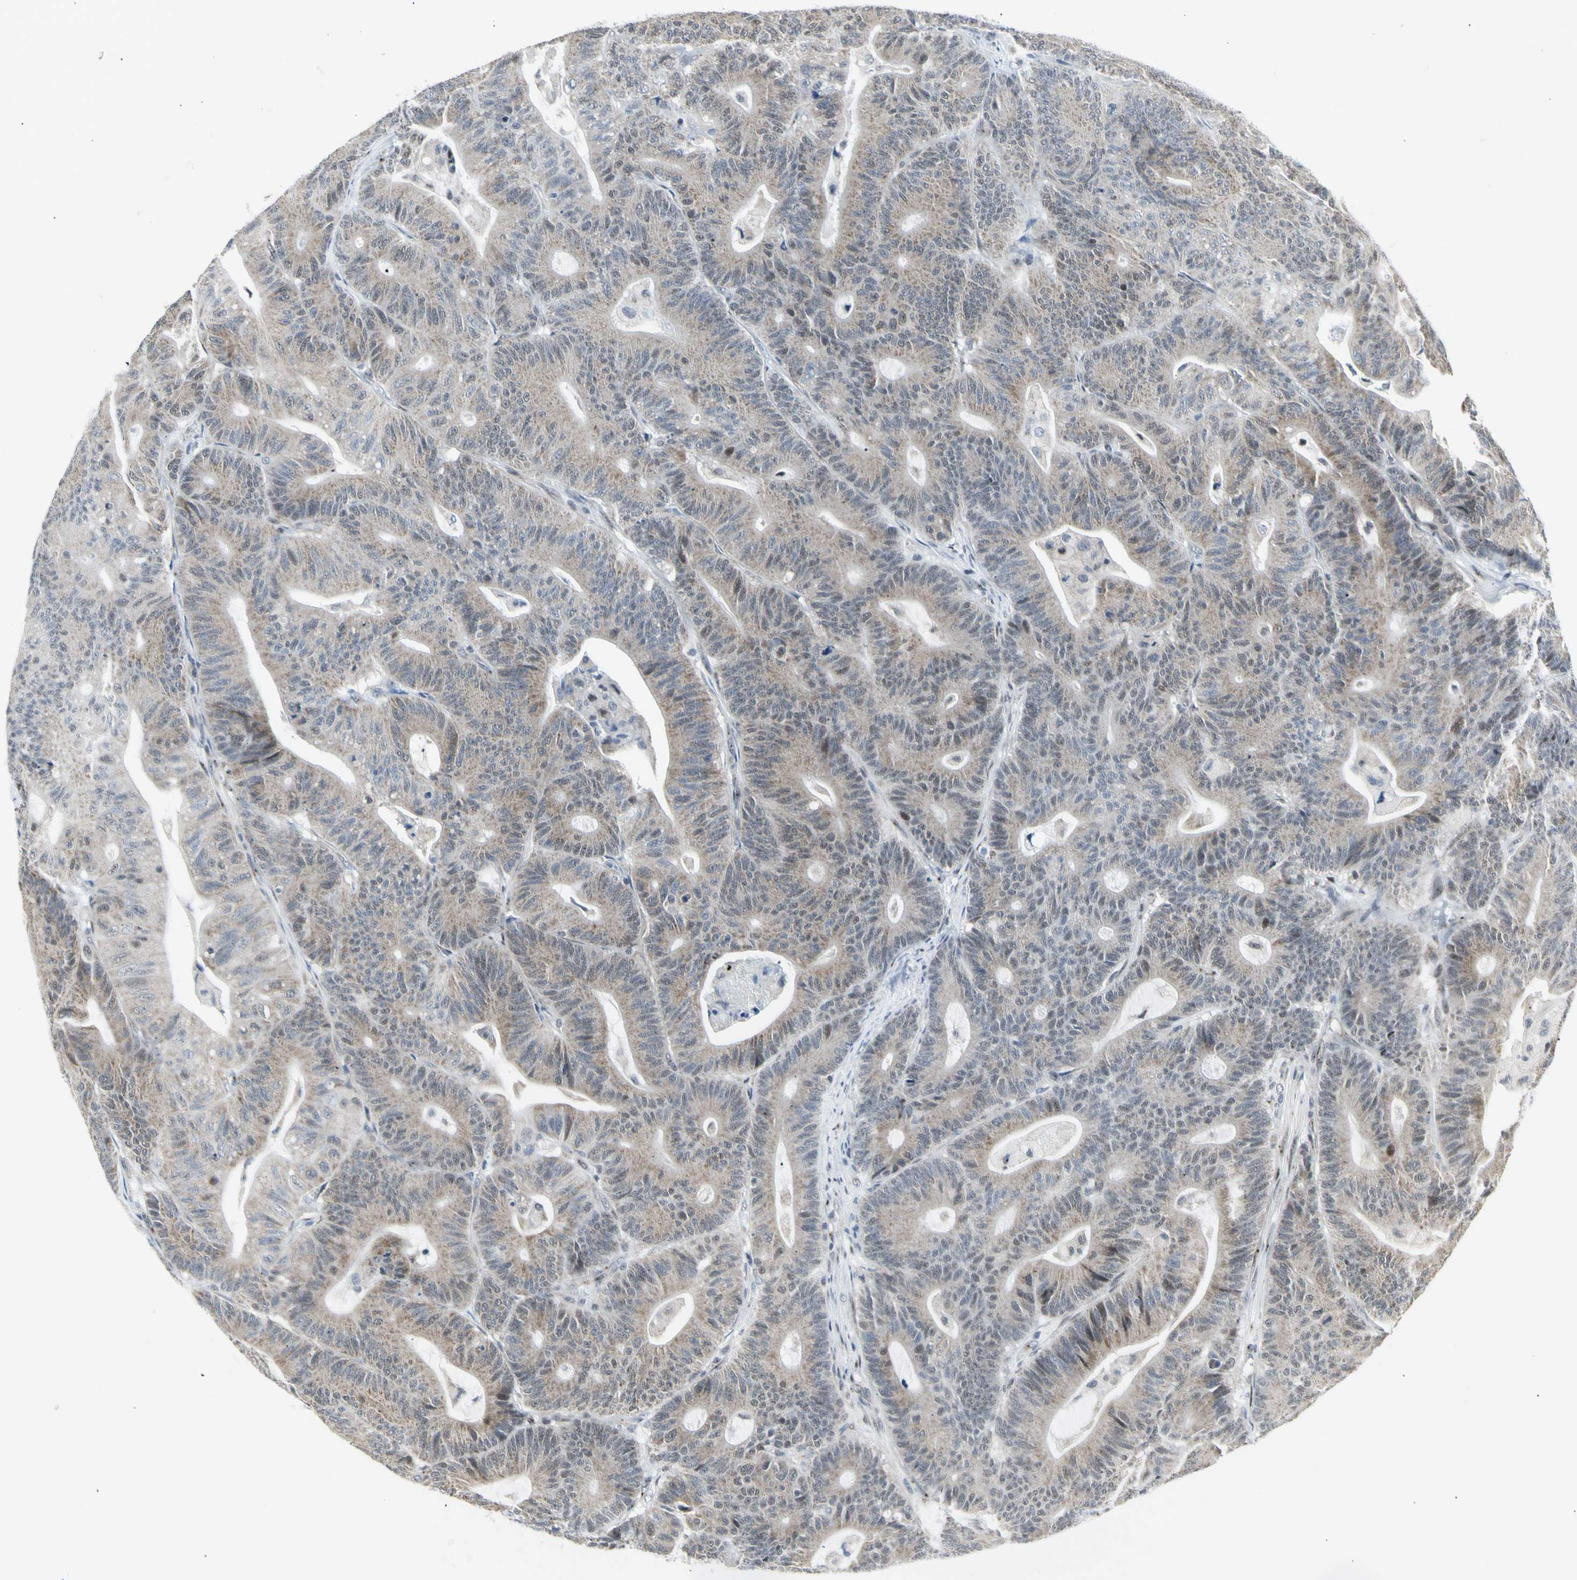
{"staining": {"intensity": "weak", "quantity": ">75%", "location": "cytoplasmic/membranous"}, "tissue": "colorectal cancer", "cell_type": "Tumor cells", "image_type": "cancer", "snomed": [{"axis": "morphology", "description": "Adenocarcinoma, NOS"}, {"axis": "topography", "description": "Colon"}], "caption": "Human colorectal cancer stained for a protein (brown) demonstrates weak cytoplasmic/membranous positive staining in about >75% of tumor cells.", "gene": "DHRS7B", "patient": {"sex": "female", "age": 84}}